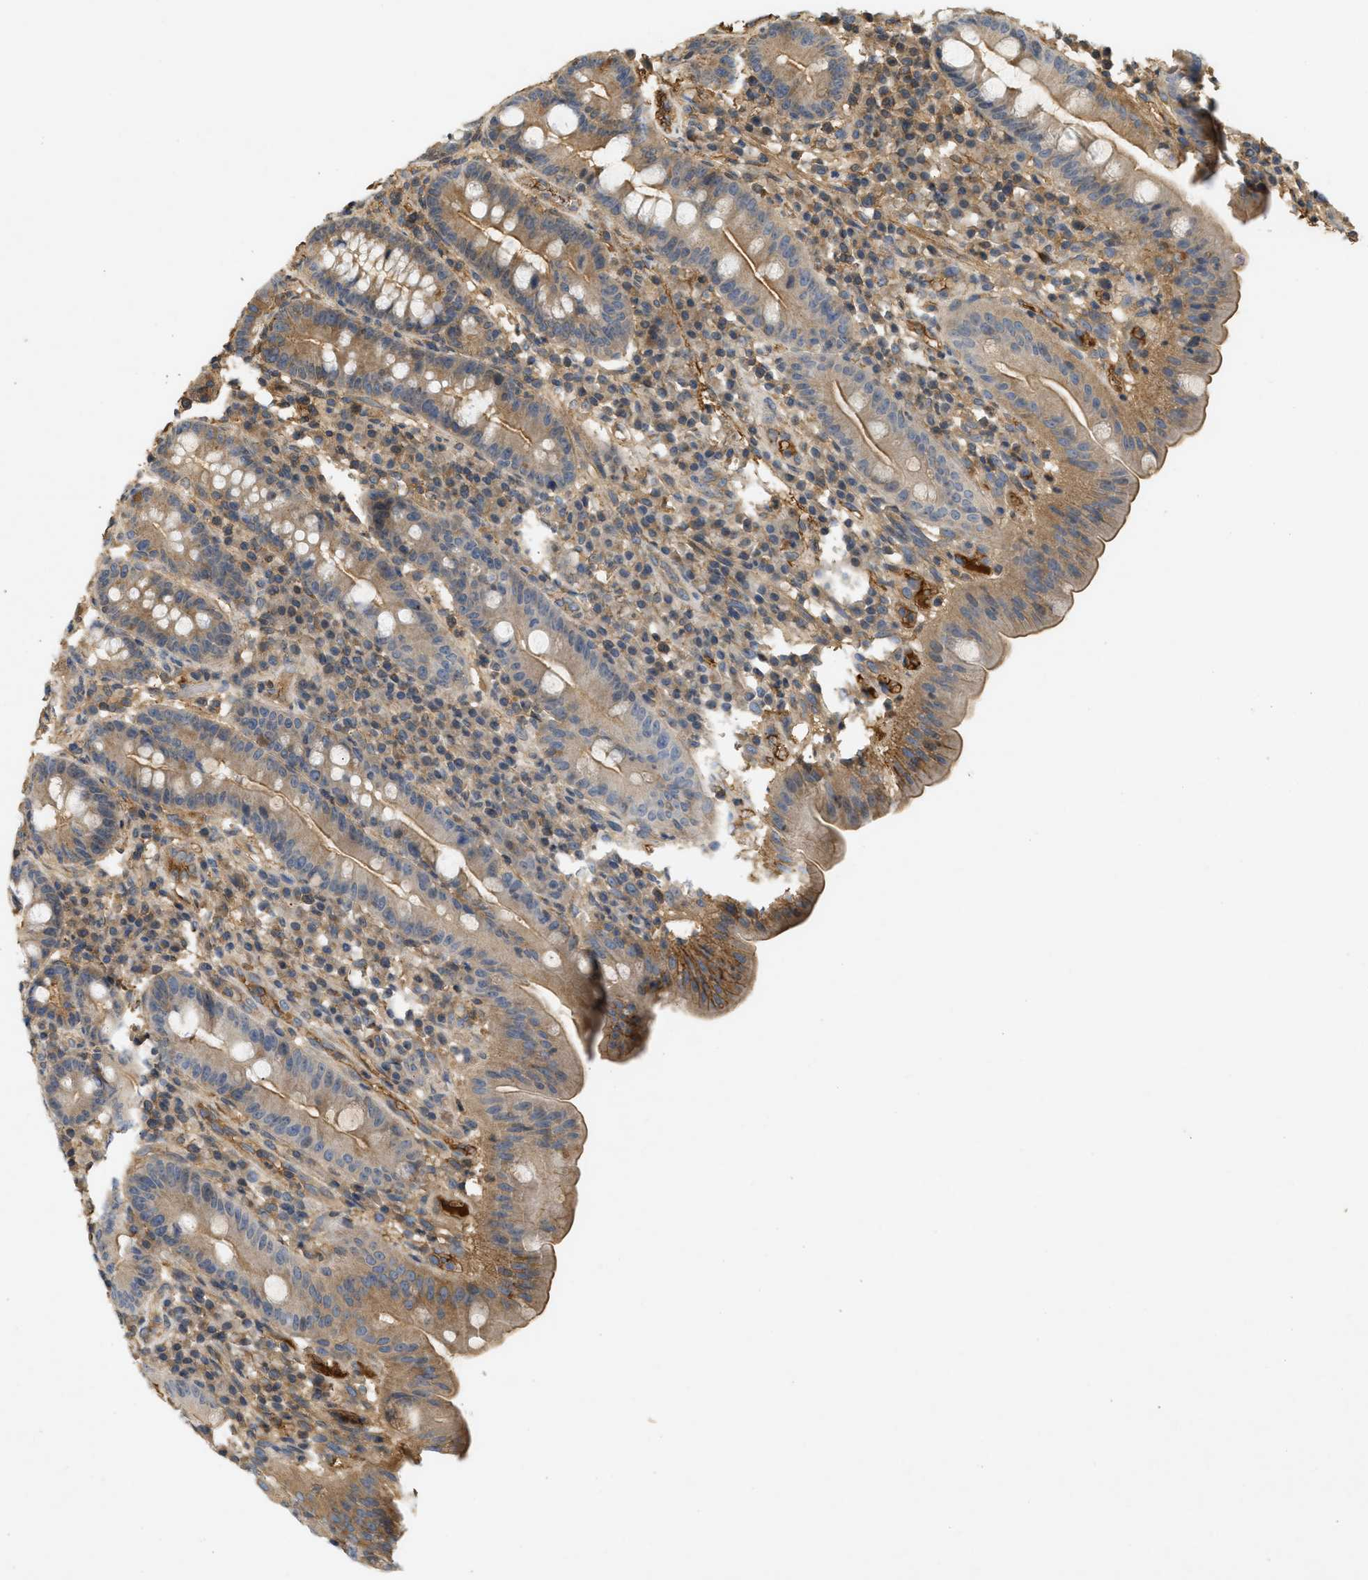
{"staining": {"intensity": "weak", "quantity": ">75%", "location": "cytoplasmic/membranous"}, "tissue": "duodenum", "cell_type": "Glandular cells", "image_type": "normal", "snomed": [{"axis": "morphology", "description": "Normal tissue, NOS"}, {"axis": "topography", "description": "Duodenum"}], "caption": "Protein expression analysis of unremarkable human duodenum reveals weak cytoplasmic/membranous expression in about >75% of glandular cells.", "gene": "F8", "patient": {"sex": "male", "age": 50}}